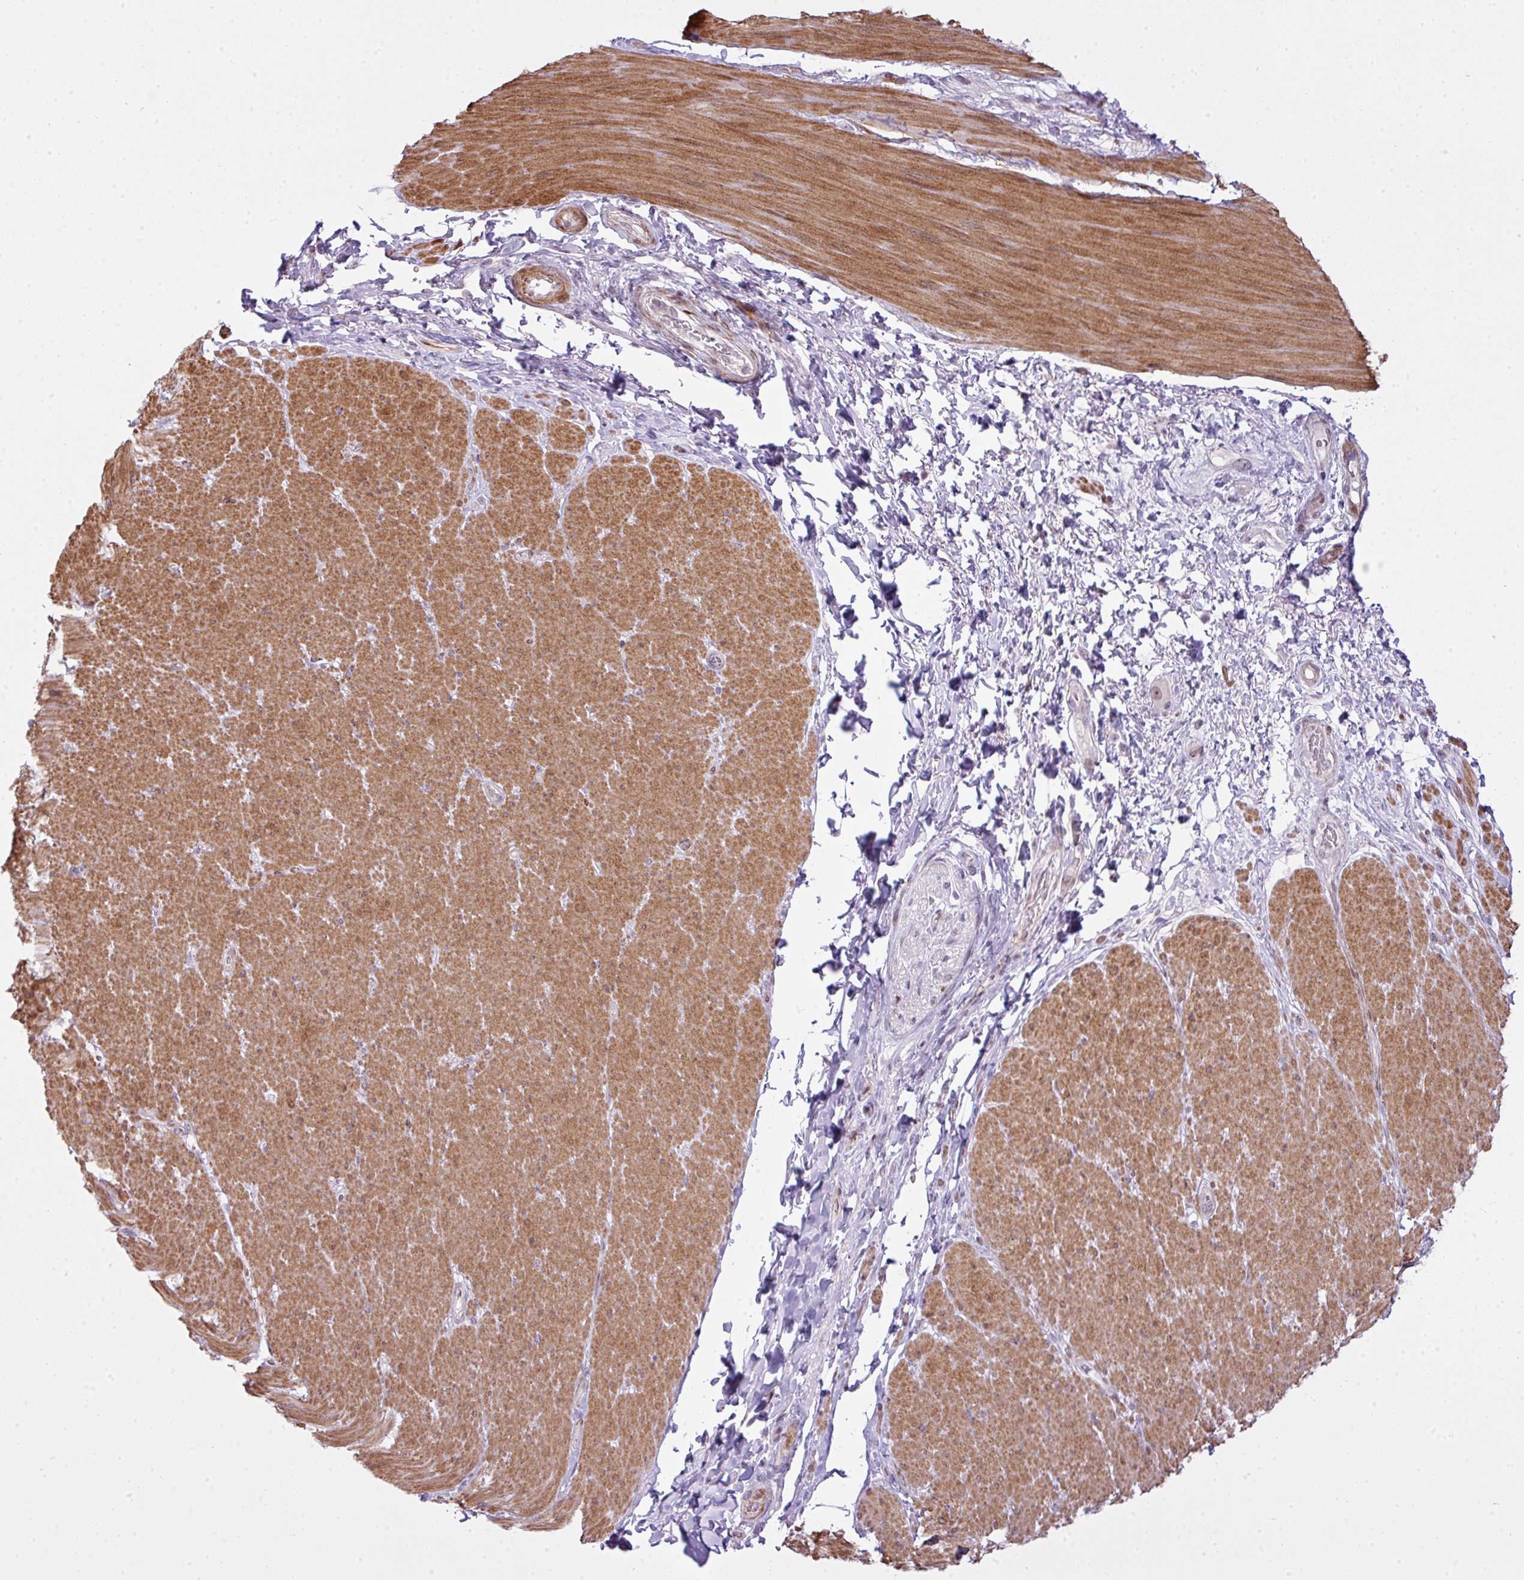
{"staining": {"intensity": "moderate", "quantity": ">75%", "location": "cytoplasmic/membranous"}, "tissue": "smooth muscle", "cell_type": "Smooth muscle cells", "image_type": "normal", "snomed": [{"axis": "morphology", "description": "Normal tissue, NOS"}, {"axis": "topography", "description": "Smooth muscle"}, {"axis": "topography", "description": "Rectum"}], "caption": "Immunohistochemistry micrograph of benign smooth muscle: human smooth muscle stained using immunohistochemistry (IHC) shows medium levels of moderate protein expression localized specifically in the cytoplasmic/membranous of smooth muscle cells, appearing as a cytoplasmic/membranous brown color.", "gene": "ZNF688", "patient": {"sex": "male", "age": 53}}